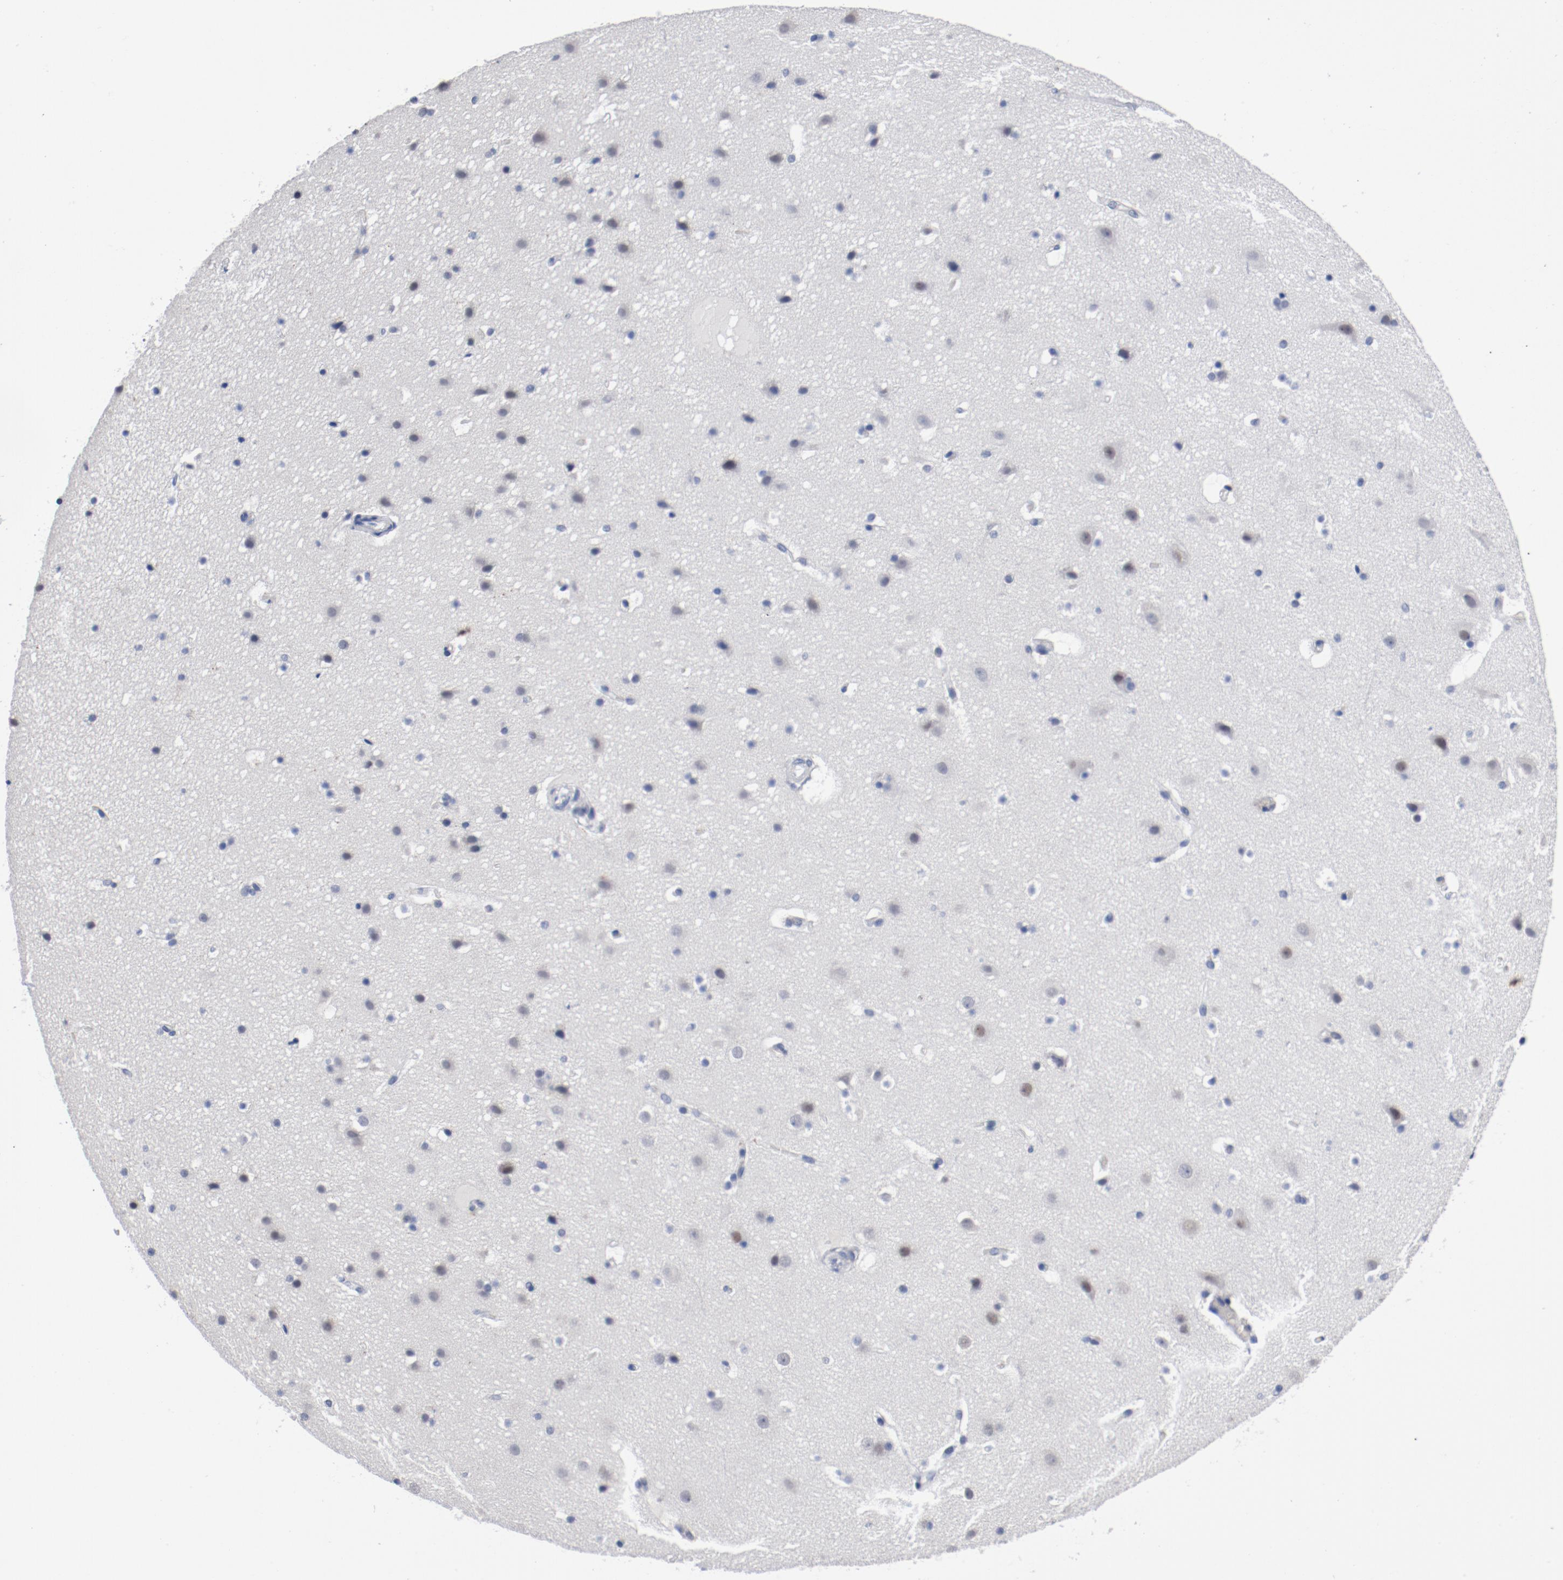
{"staining": {"intensity": "negative", "quantity": "none", "location": "none"}, "tissue": "cerebral cortex", "cell_type": "Endothelial cells", "image_type": "normal", "snomed": [{"axis": "morphology", "description": "Normal tissue, NOS"}, {"axis": "topography", "description": "Cerebral cortex"}], "caption": "Cerebral cortex stained for a protein using immunohistochemistry (IHC) displays no positivity endothelial cells.", "gene": "ANKLE2", "patient": {"sex": "male", "age": 45}}